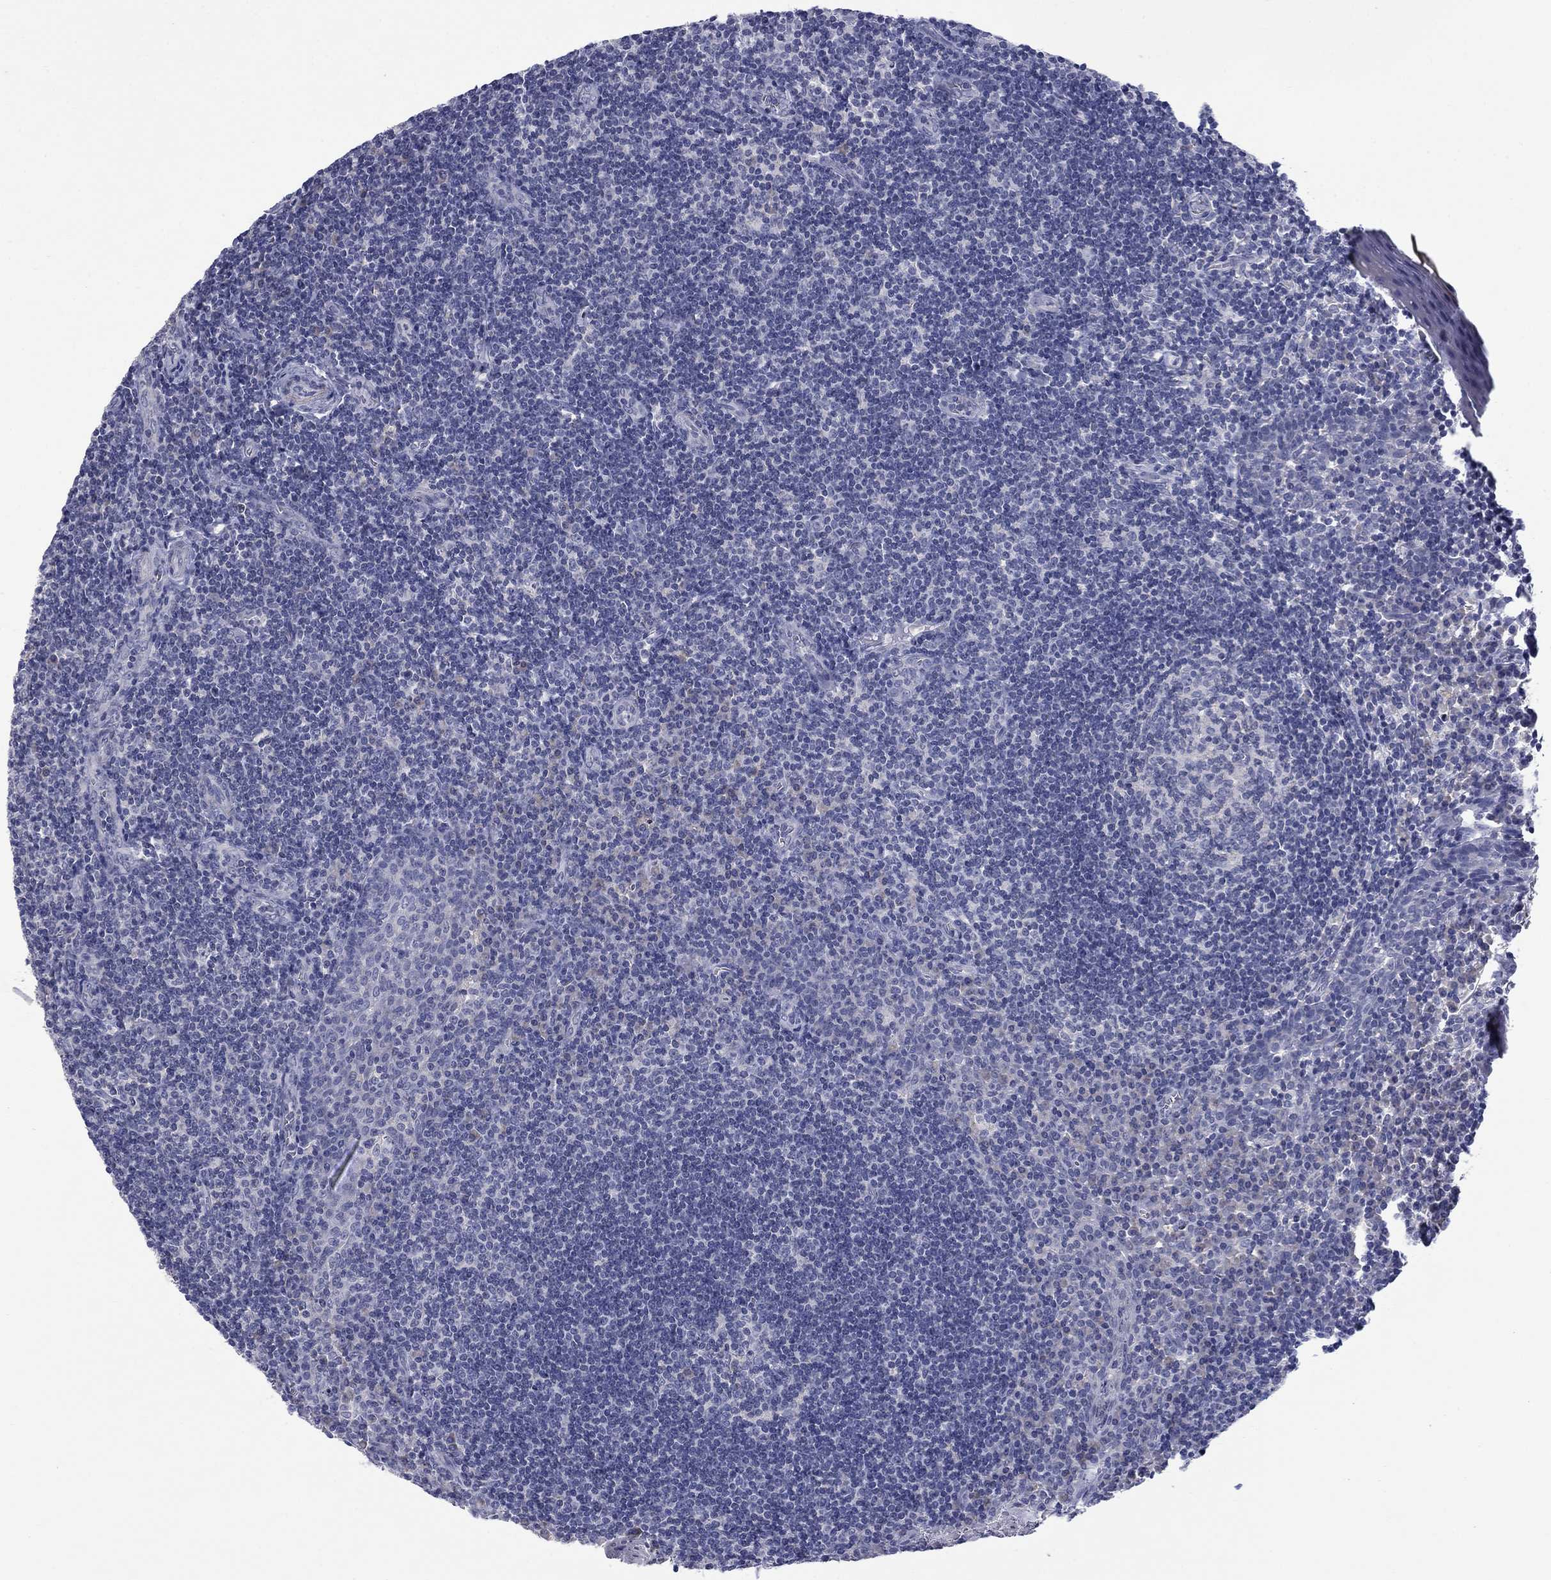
{"staining": {"intensity": "negative", "quantity": "none", "location": "none"}, "tissue": "tonsil", "cell_type": "Germinal center cells", "image_type": "normal", "snomed": [{"axis": "morphology", "description": "Normal tissue, NOS"}, {"axis": "morphology", "description": "Inflammation, NOS"}, {"axis": "topography", "description": "Tonsil"}], "caption": "The immunohistochemistry micrograph has no significant staining in germinal center cells of tonsil.", "gene": "FRK", "patient": {"sex": "female", "age": 31}}